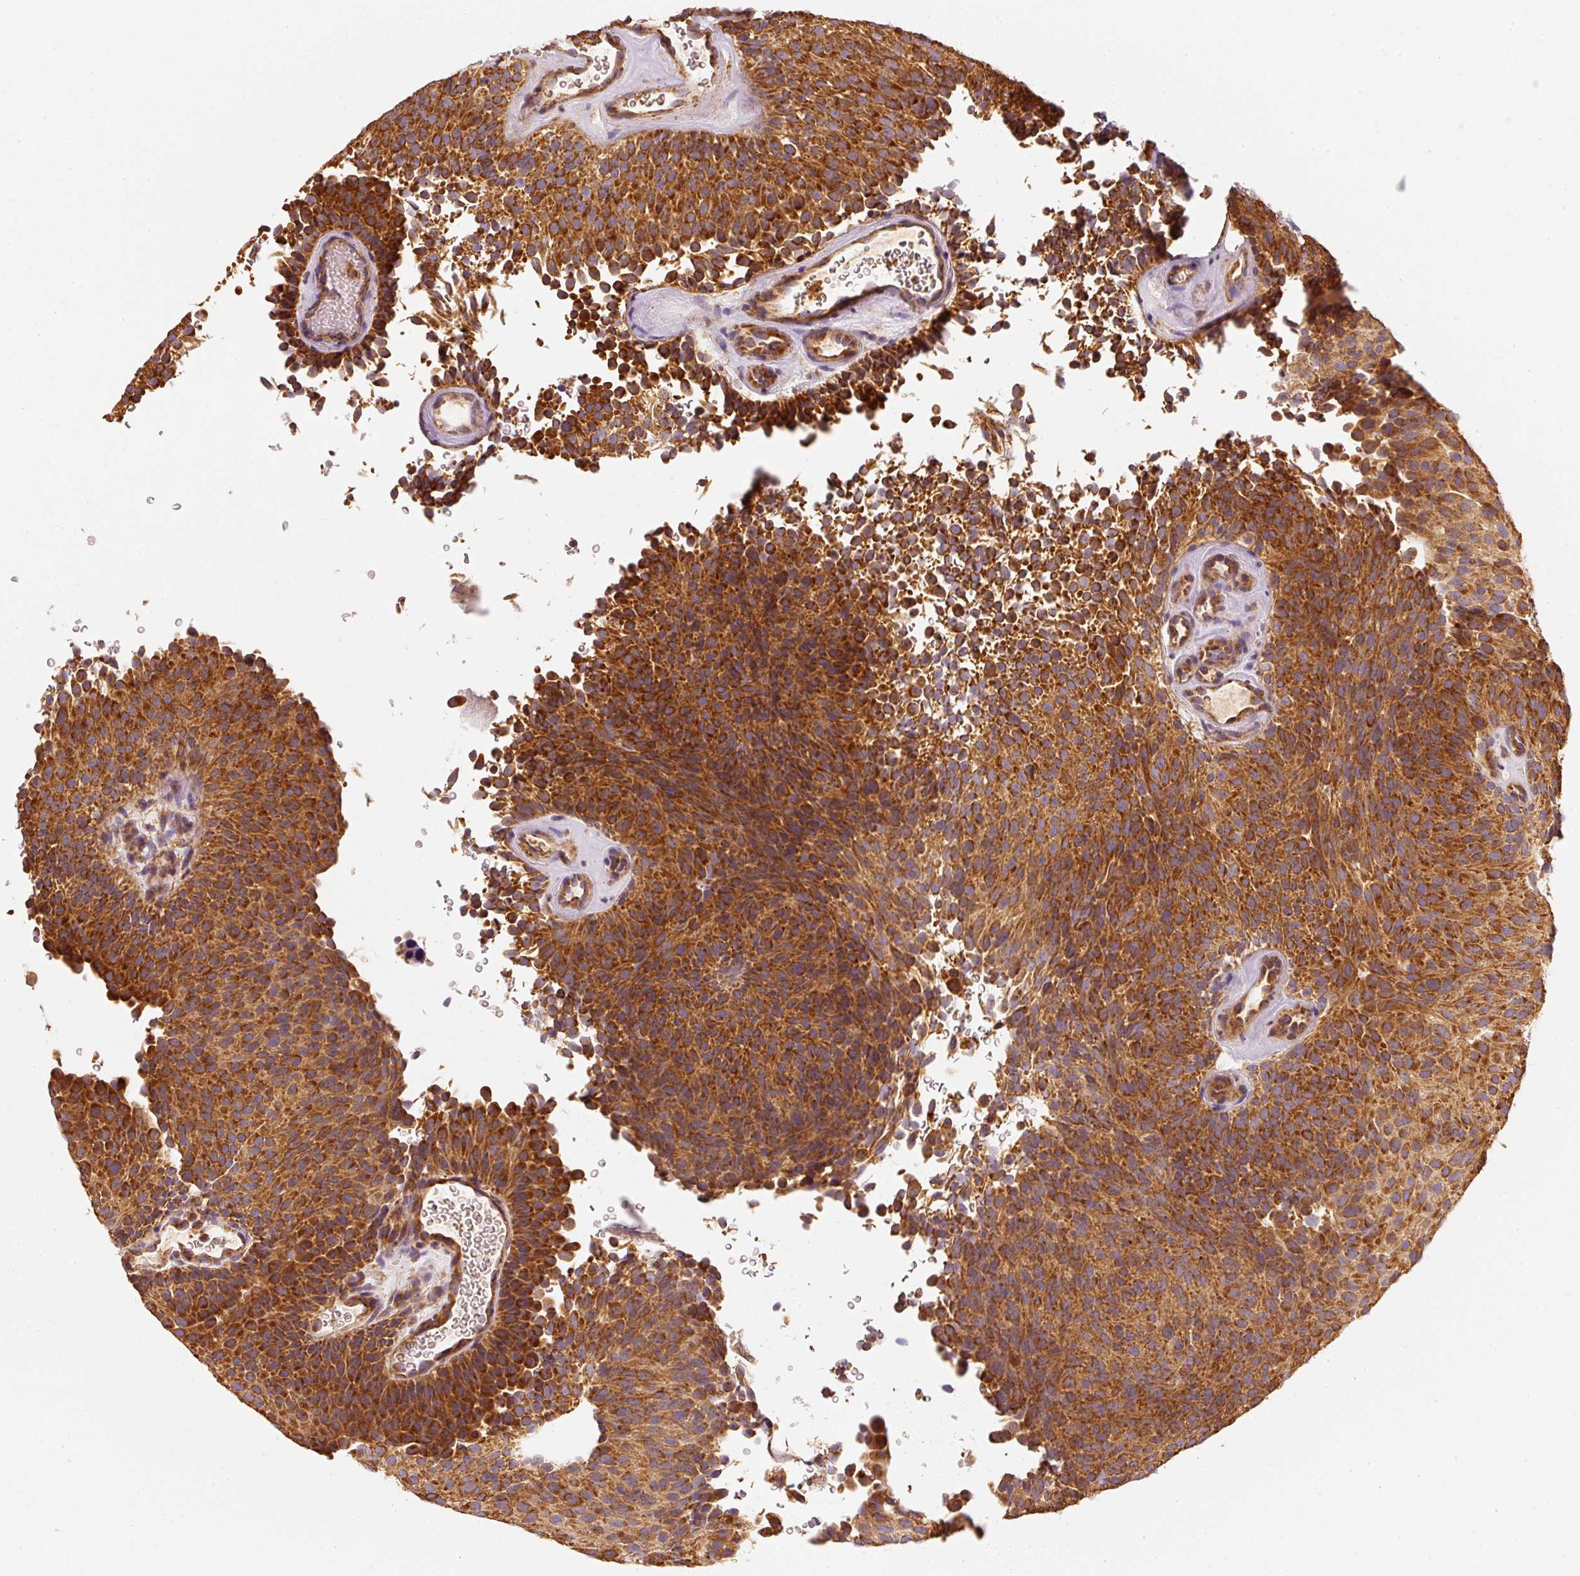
{"staining": {"intensity": "strong", "quantity": ">75%", "location": "cytoplasmic/membranous"}, "tissue": "urothelial cancer", "cell_type": "Tumor cells", "image_type": "cancer", "snomed": [{"axis": "morphology", "description": "Urothelial carcinoma, Low grade"}, {"axis": "topography", "description": "Urinary bladder"}], "caption": "Immunohistochemistry image of urothelial cancer stained for a protein (brown), which reveals high levels of strong cytoplasmic/membranous positivity in approximately >75% of tumor cells.", "gene": "TOMM40", "patient": {"sex": "male", "age": 78}}